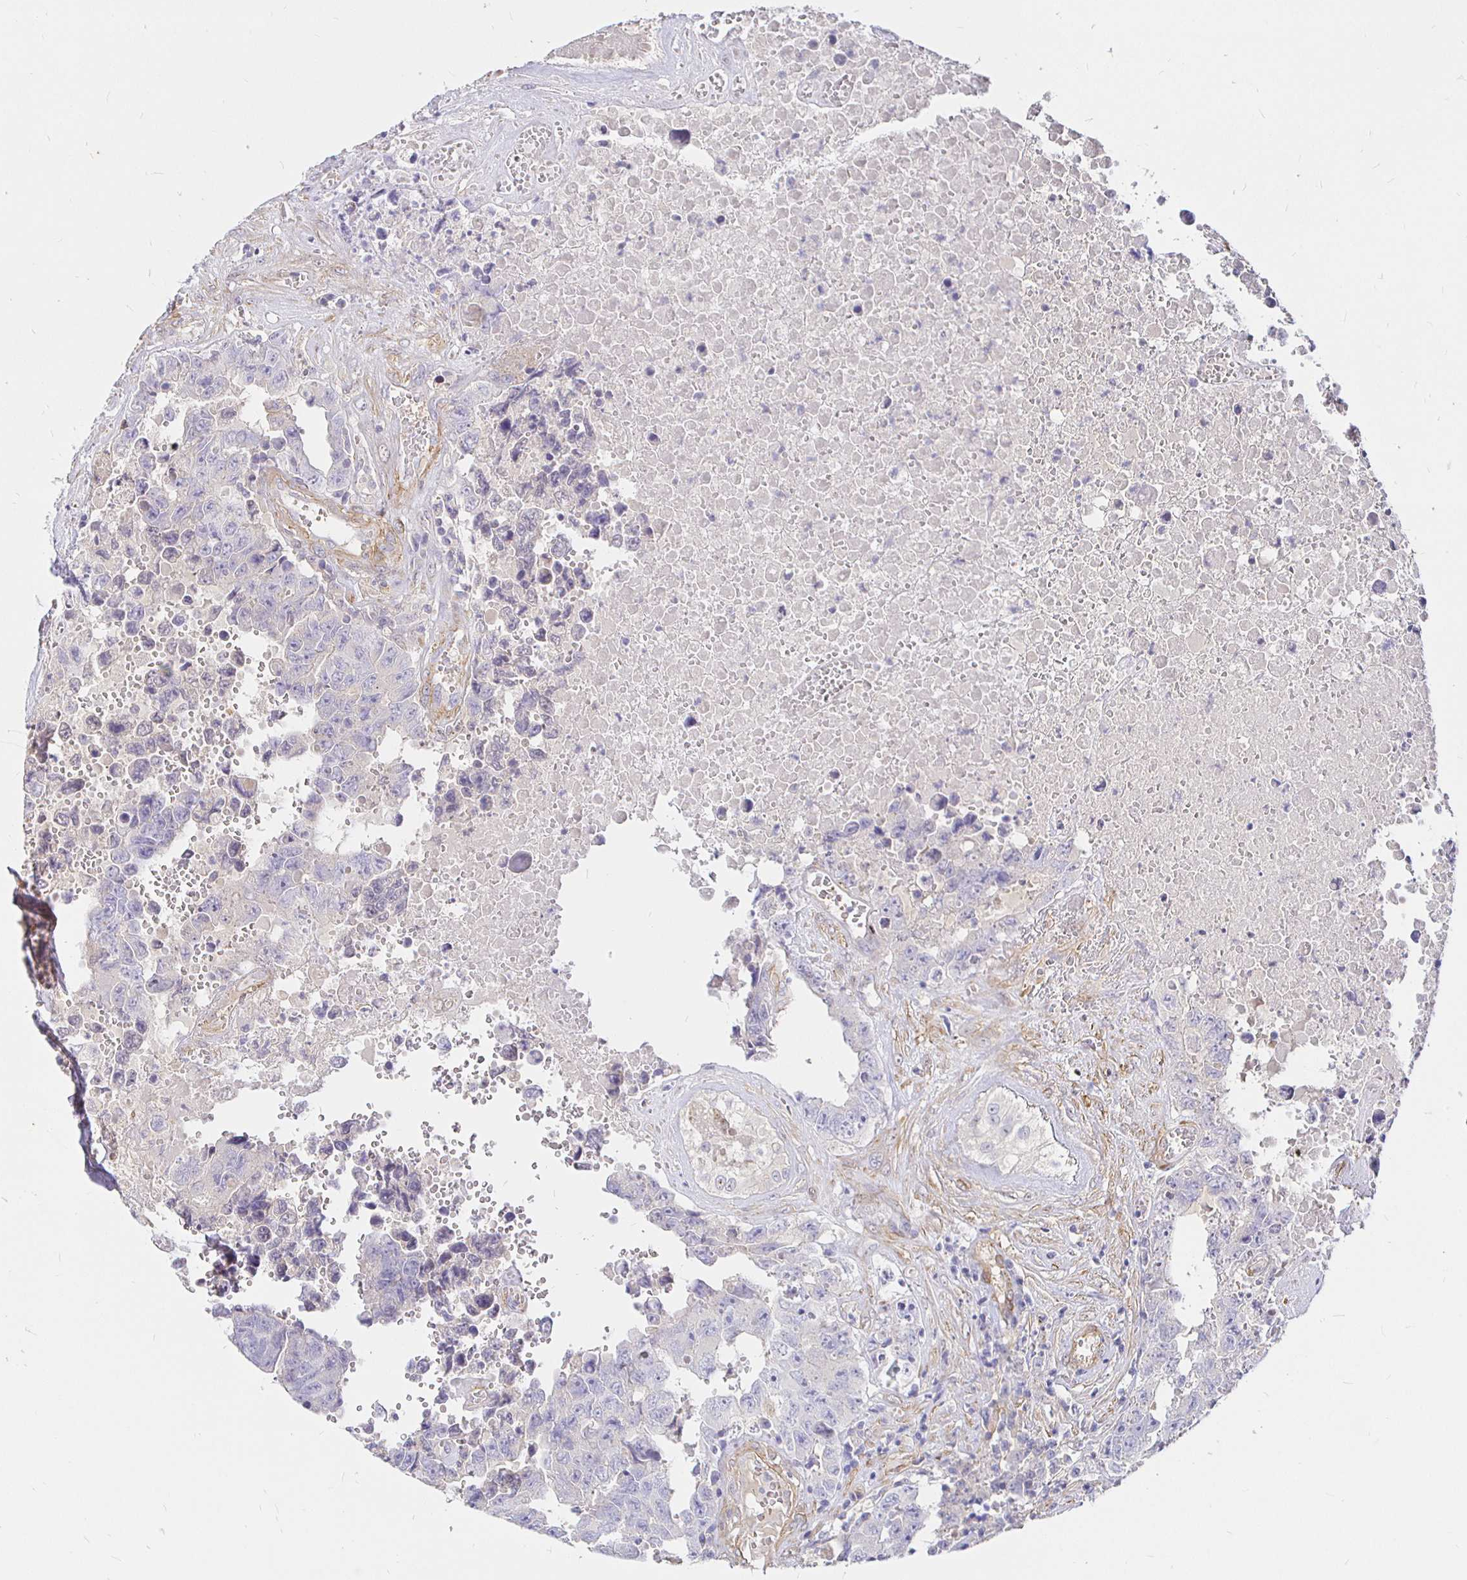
{"staining": {"intensity": "negative", "quantity": "none", "location": "none"}, "tissue": "testis cancer", "cell_type": "Tumor cells", "image_type": "cancer", "snomed": [{"axis": "morphology", "description": "Normal tissue, NOS"}, {"axis": "morphology", "description": "Carcinoma, Embryonal, NOS"}, {"axis": "topography", "description": "Testis"}, {"axis": "topography", "description": "Epididymis"}], "caption": "Immunohistochemistry (IHC) image of neoplastic tissue: human testis cancer stained with DAB reveals no significant protein staining in tumor cells.", "gene": "PALM2AKAP2", "patient": {"sex": "male", "age": 25}}